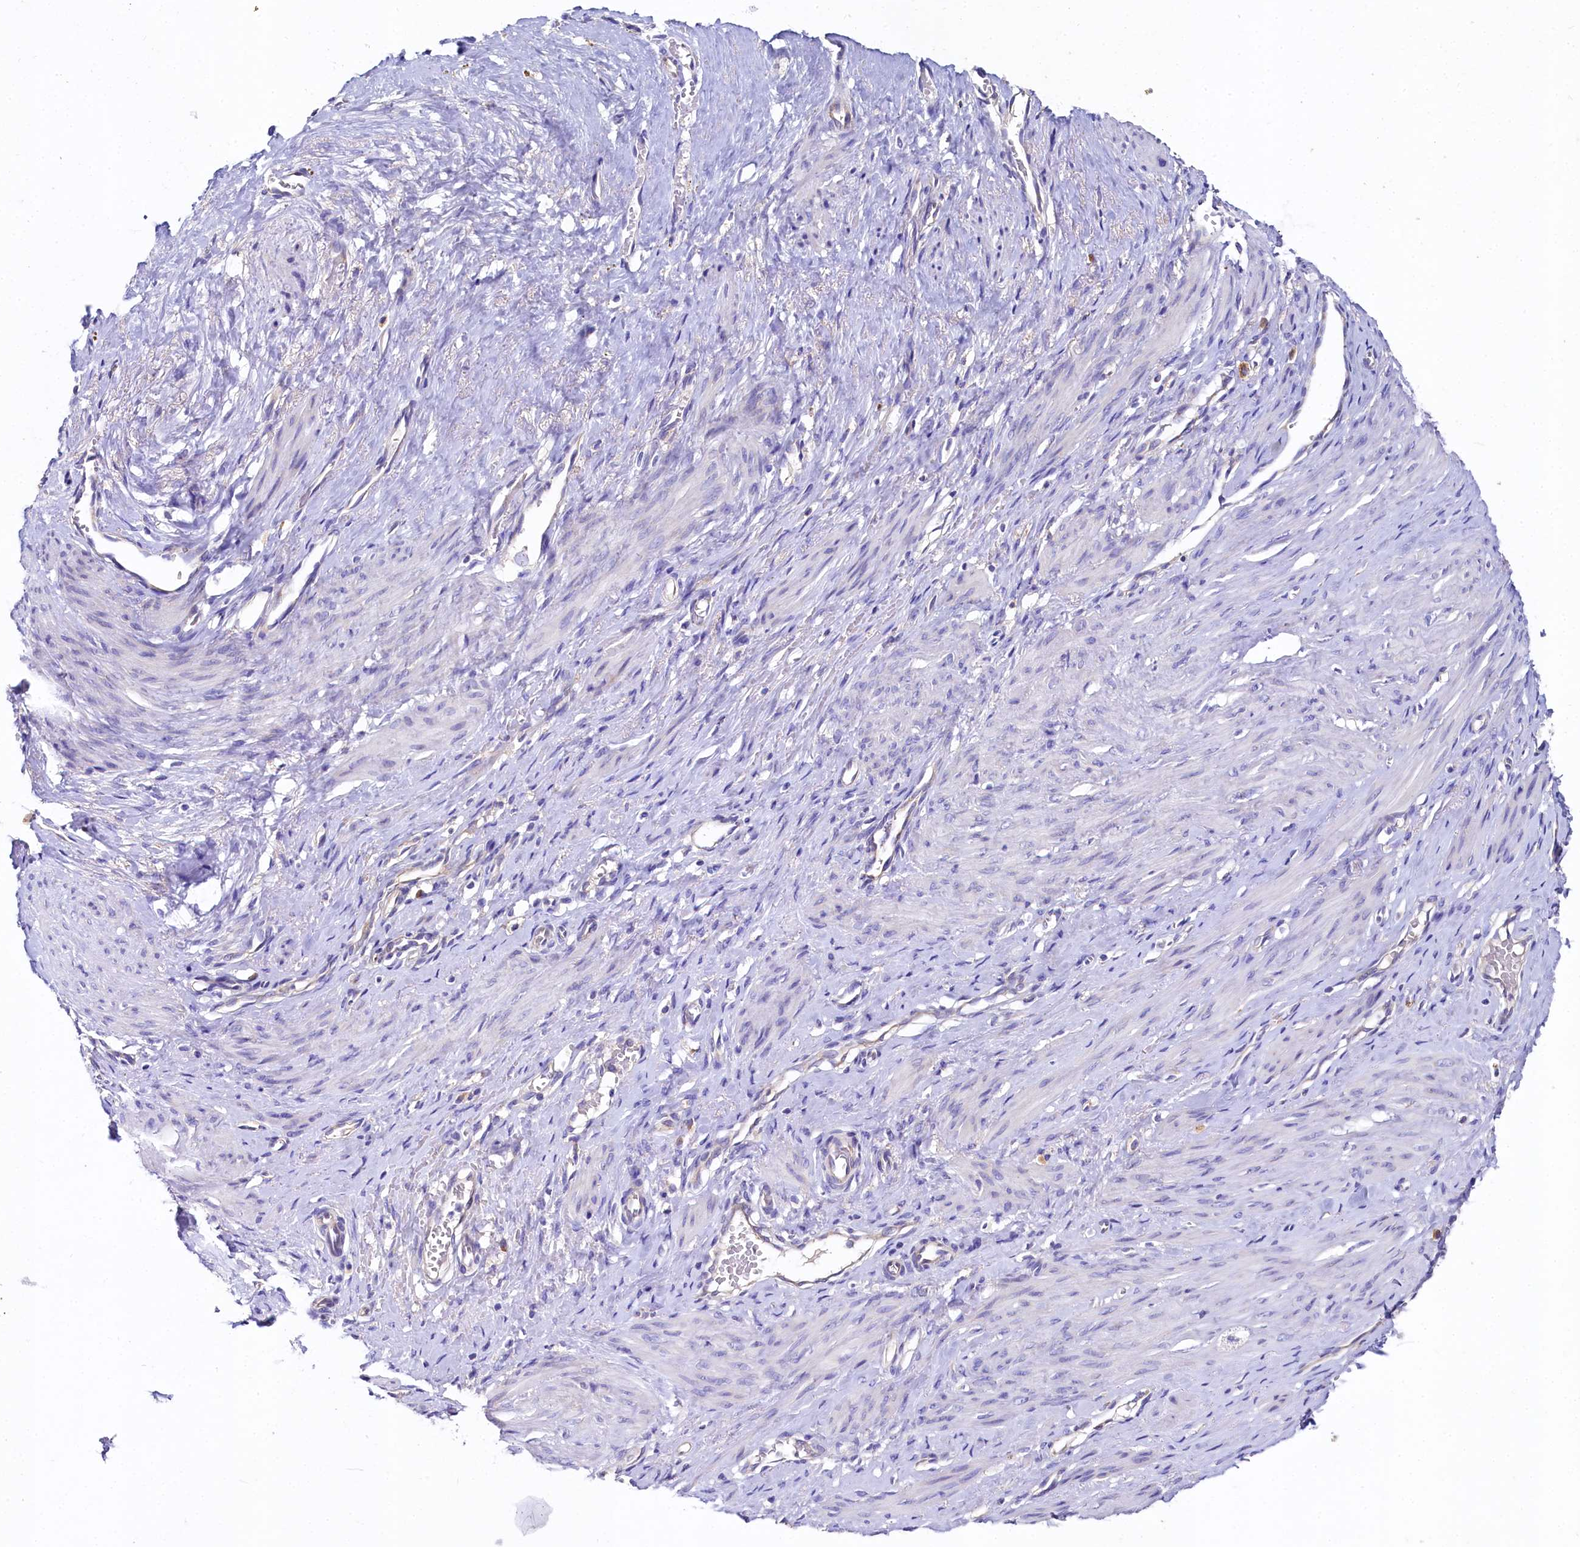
{"staining": {"intensity": "negative", "quantity": "none", "location": "none"}, "tissue": "smooth muscle", "cell_type": "Smooth muscle cells", "image_type": "normal", "snomed": [{"axis": "morphology", "description": "Normal tissue, NOS"}, {"axis": "topography", "description": "Endometrium"}], "caption": "Photomicrograph shows no significant protein positivity in smooth muscle cells of normal smooth muscle.", "gene": "QARS1", "patient": {"sex": "female", "age": 33}}